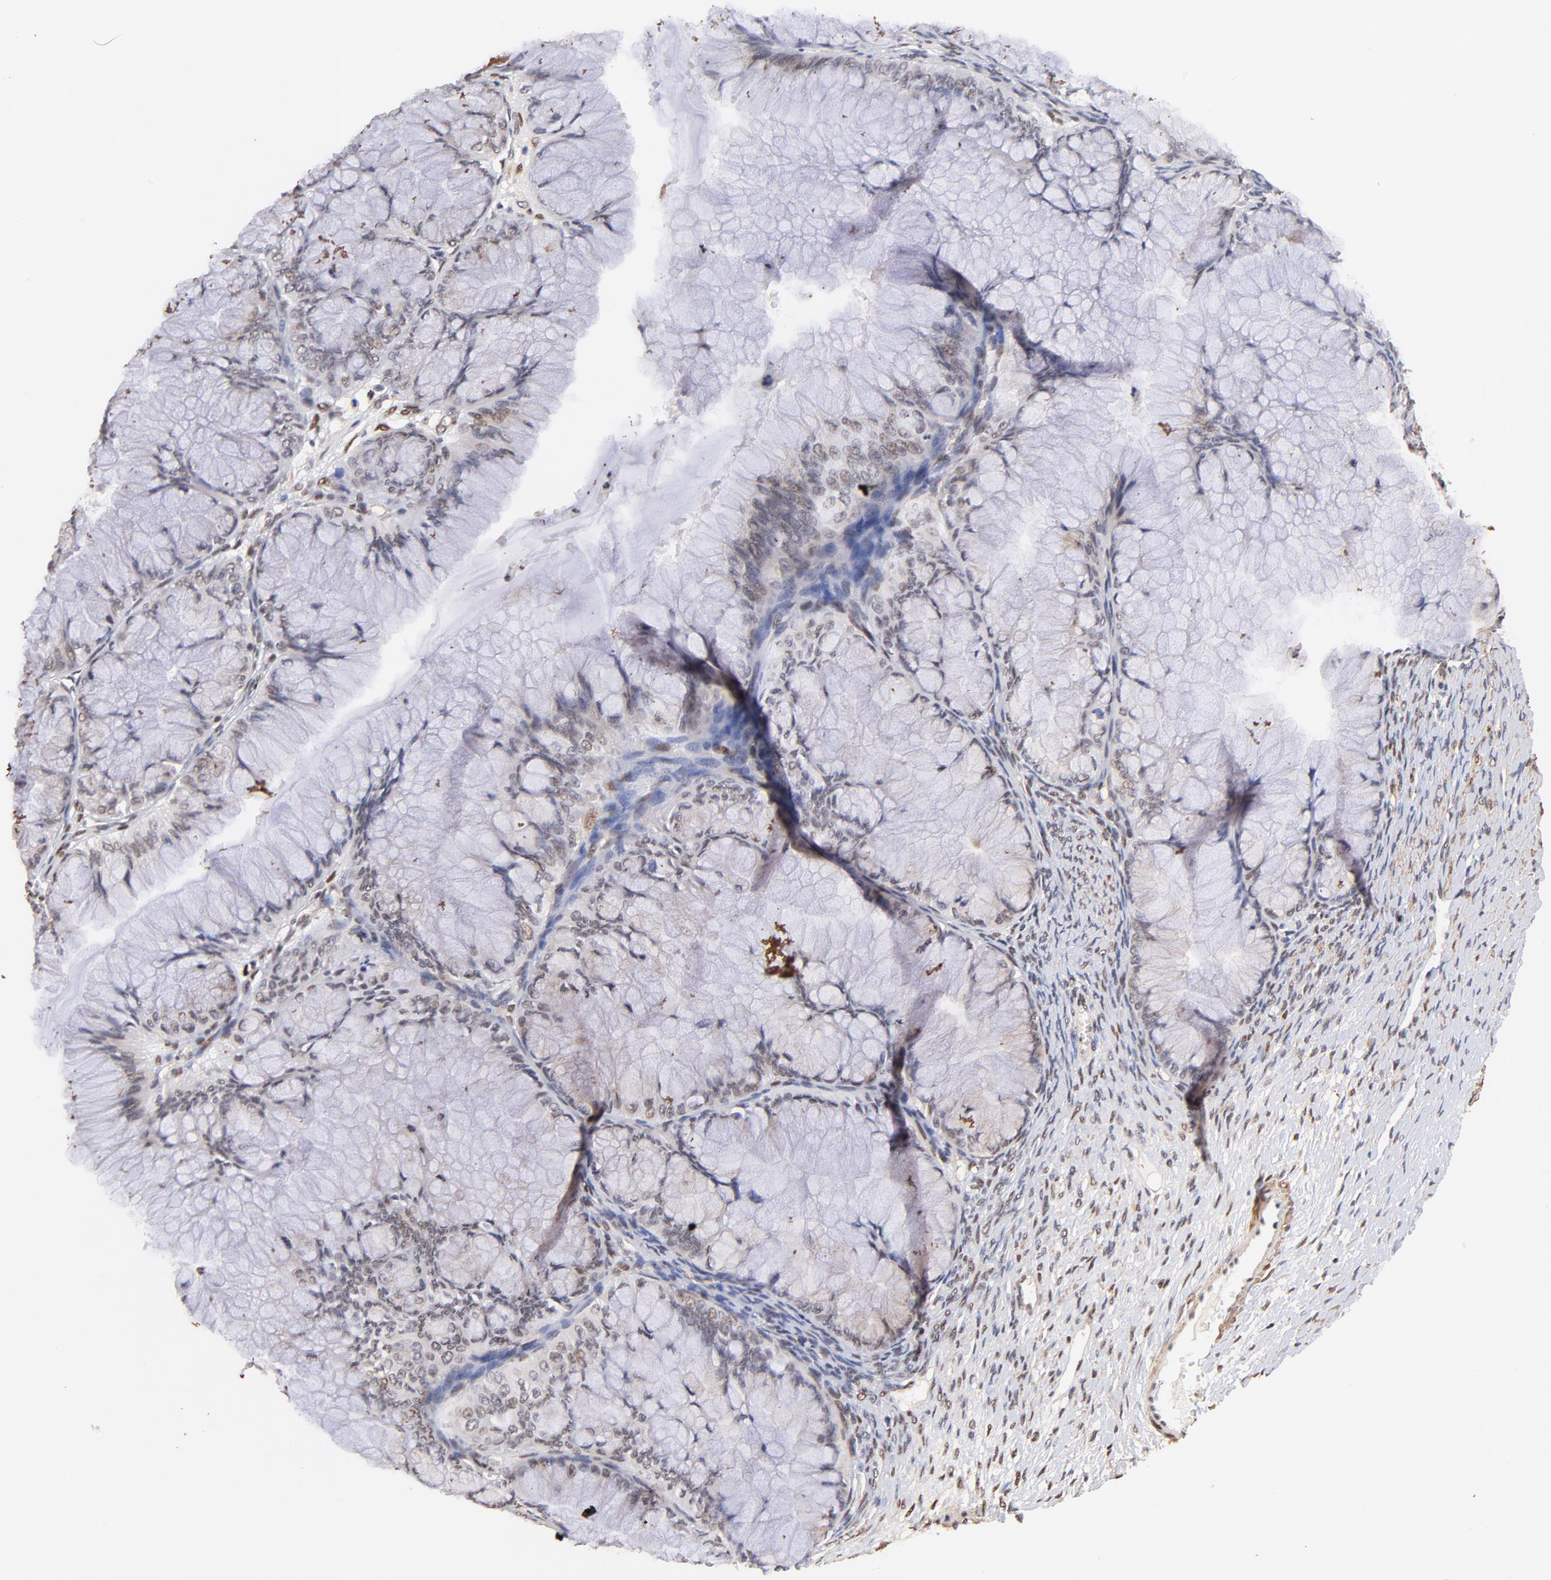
{"staining": {"intensity": "weak", "quantity": ">75%", "location": "nuclear"}, "tissue": "ovarian cancer", "cell_type": "Tumor cells", "image_type": "cancer", "snomed": [{"axis": "morphology", "description": "Cystadenocarcinoma, mucinous, NOS"}, {"axis": "topography", "description": "Ovary"}], "caption": "DAB immunohistochemical staining of ovarian cancer demonstrates weak nuclear protein expression in approximately >75% of tumor cells.", "gene": "ZFP92", "patient": {"sex": "female", "age": 63}}